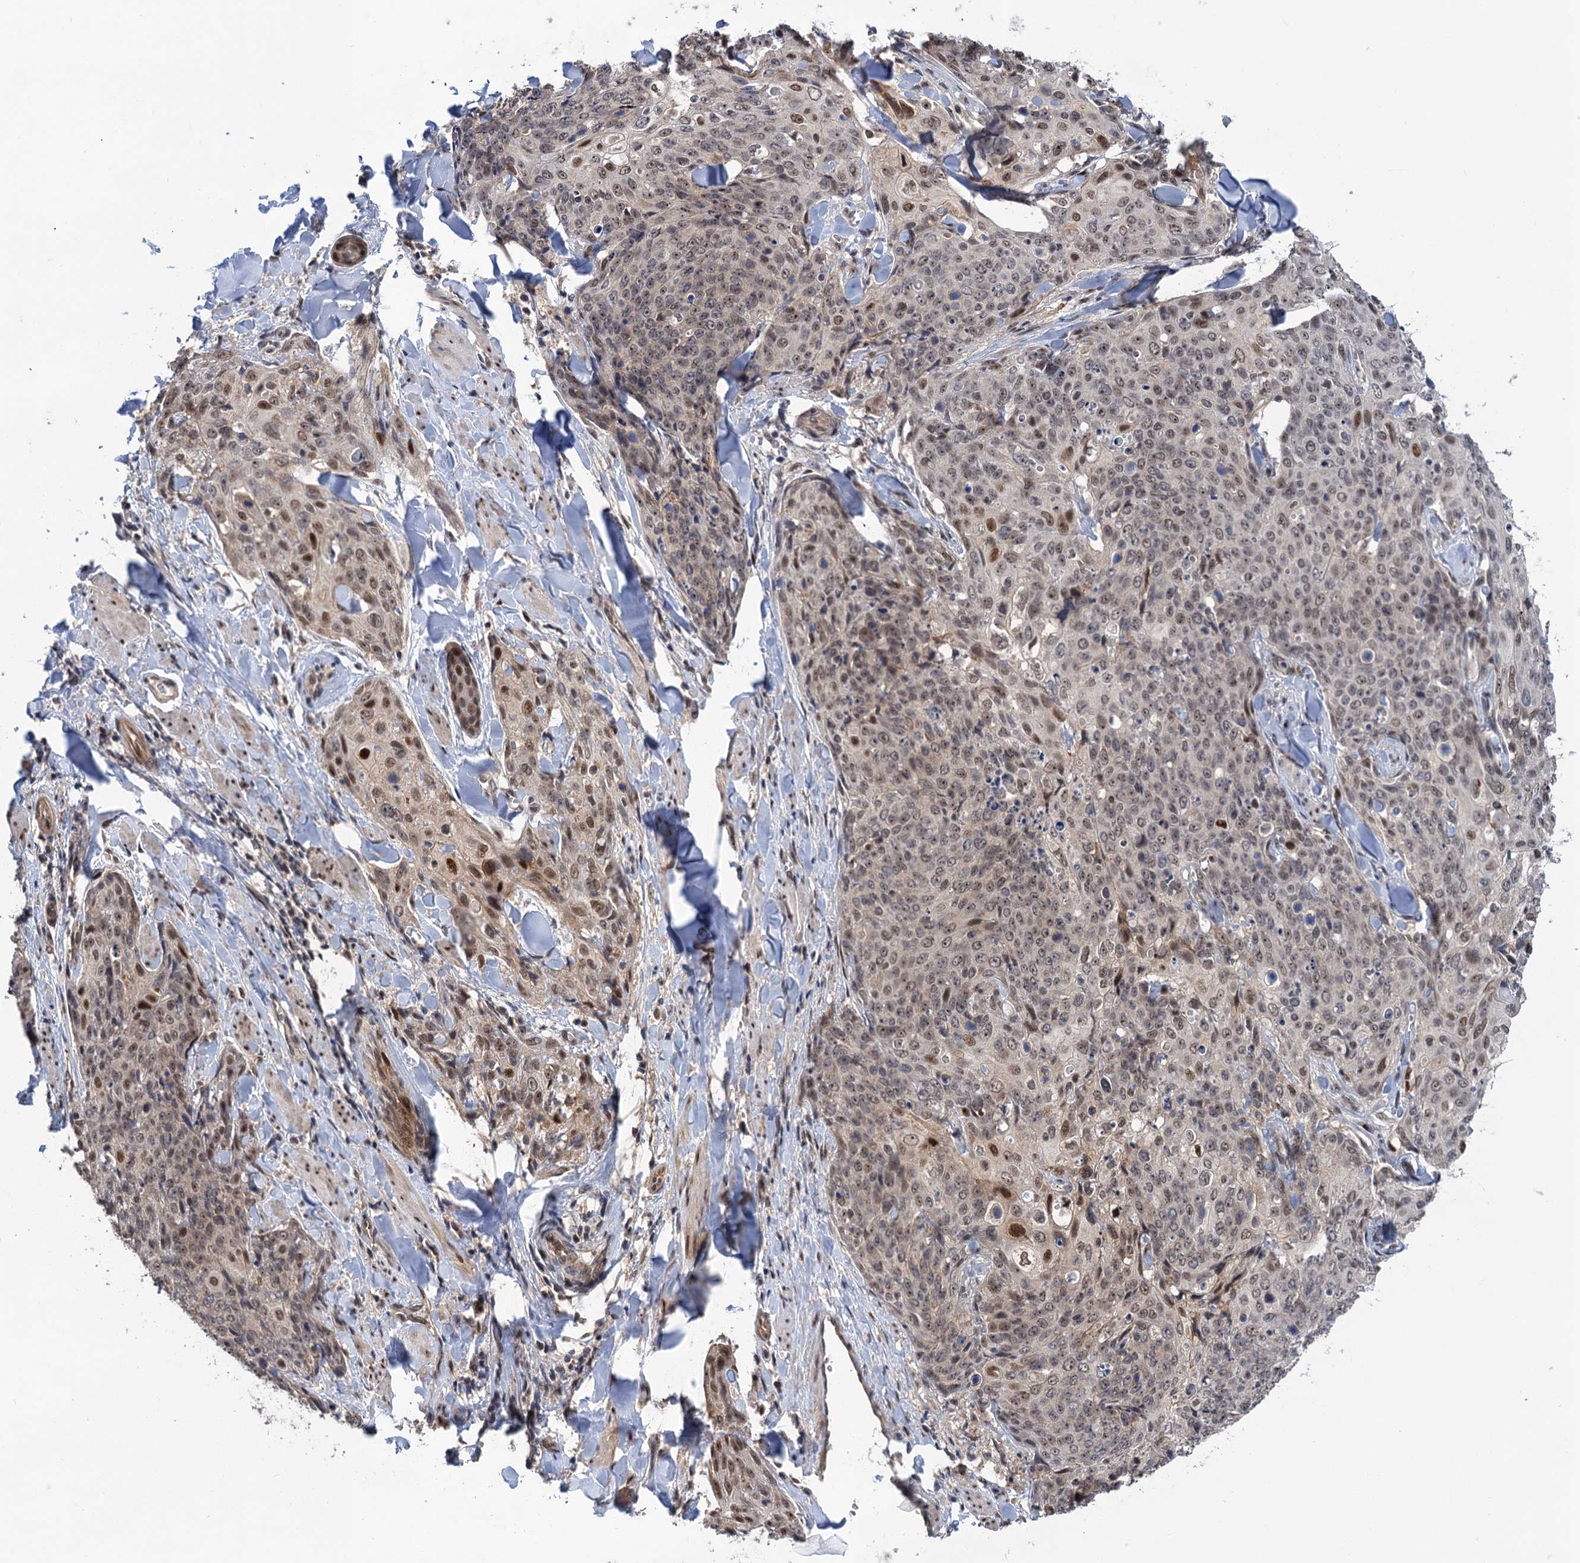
{"staining": {"intensity": "moderate", "quantity": "<25%", "location": "nuclear"}, "tissue": "skin cancer", "cell_type": "Tumor cells", "image_type": "cancer", "snomed": [{"axis": "morphology", "description": "Squamous cell carcinoma, NOS"}, {"axis": "topography", "description": "Skin"}, {"axis": "topography", "description": "Vulva"}], "caption": "IHC of human skin squamous cell carcinoma reveals low levels of moderate nuclear expression in about <25% of tumor cells.", "gene": "ZAR1L", "patient": {"sex": "female", "age": 85}}